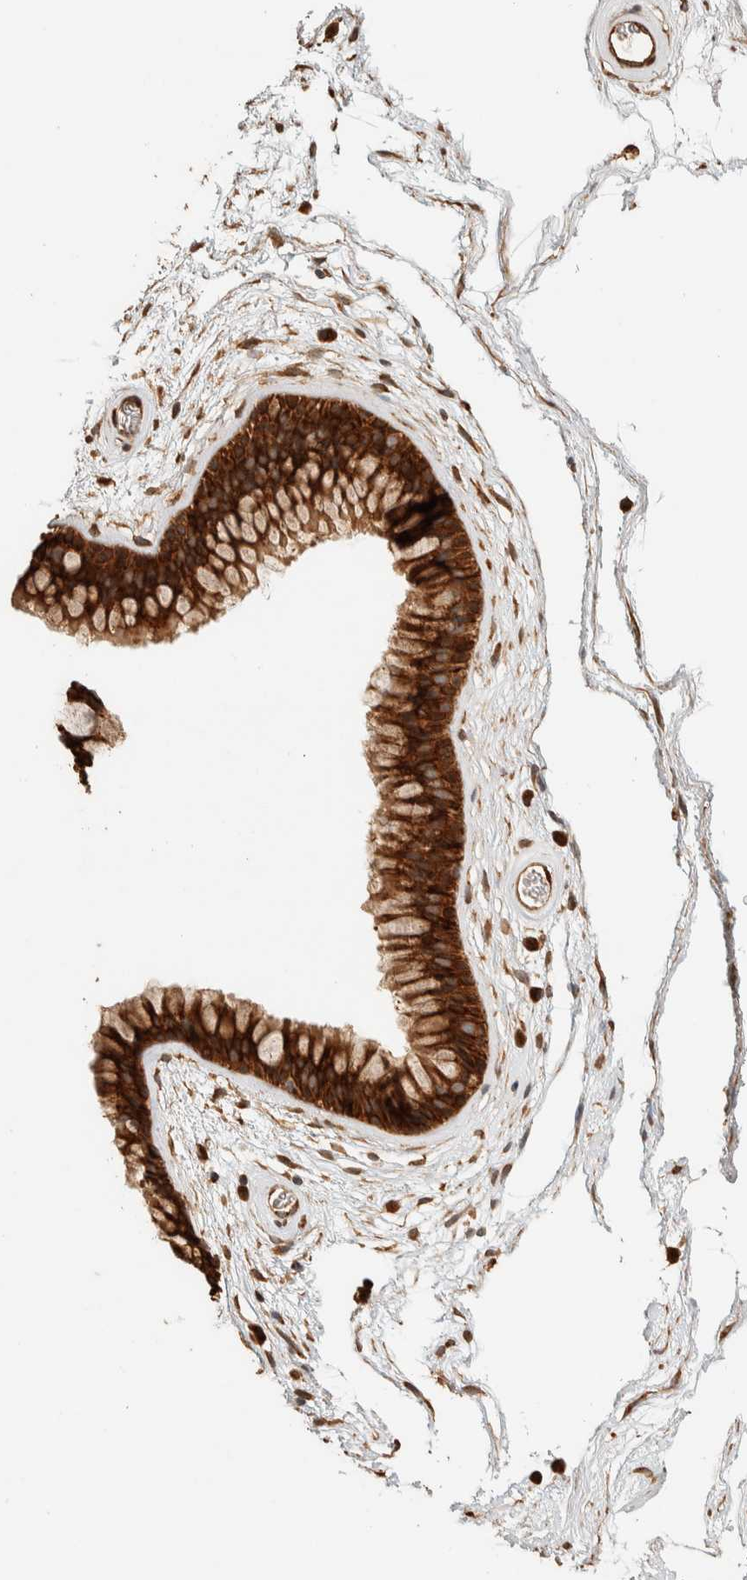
{"staining": {"intensity": "strong", "quantity": ">75%", "location": "cytoplasmic/membranous"}, "tissue": "nasopharynx", "cell_type": "Respiratory epithelial cells", "image_type": "normal", "snomed": [{"axis": "morphology", "description": "Normal tissue, NOS"}, {"axis": "morphology", "description": "Inflammation, NOS"}, {"axis": "topography", "description": "Nasopharynx"}], "caption": "An IHC image of unremarkable tissue is shown. Protein staining in brown shows strong cytoplasmic/membranous positivity in nasopharynx within respiratory epithelial cells.", "gene": "EXOC7", "patient": {"sex": "male", "age": 48}}